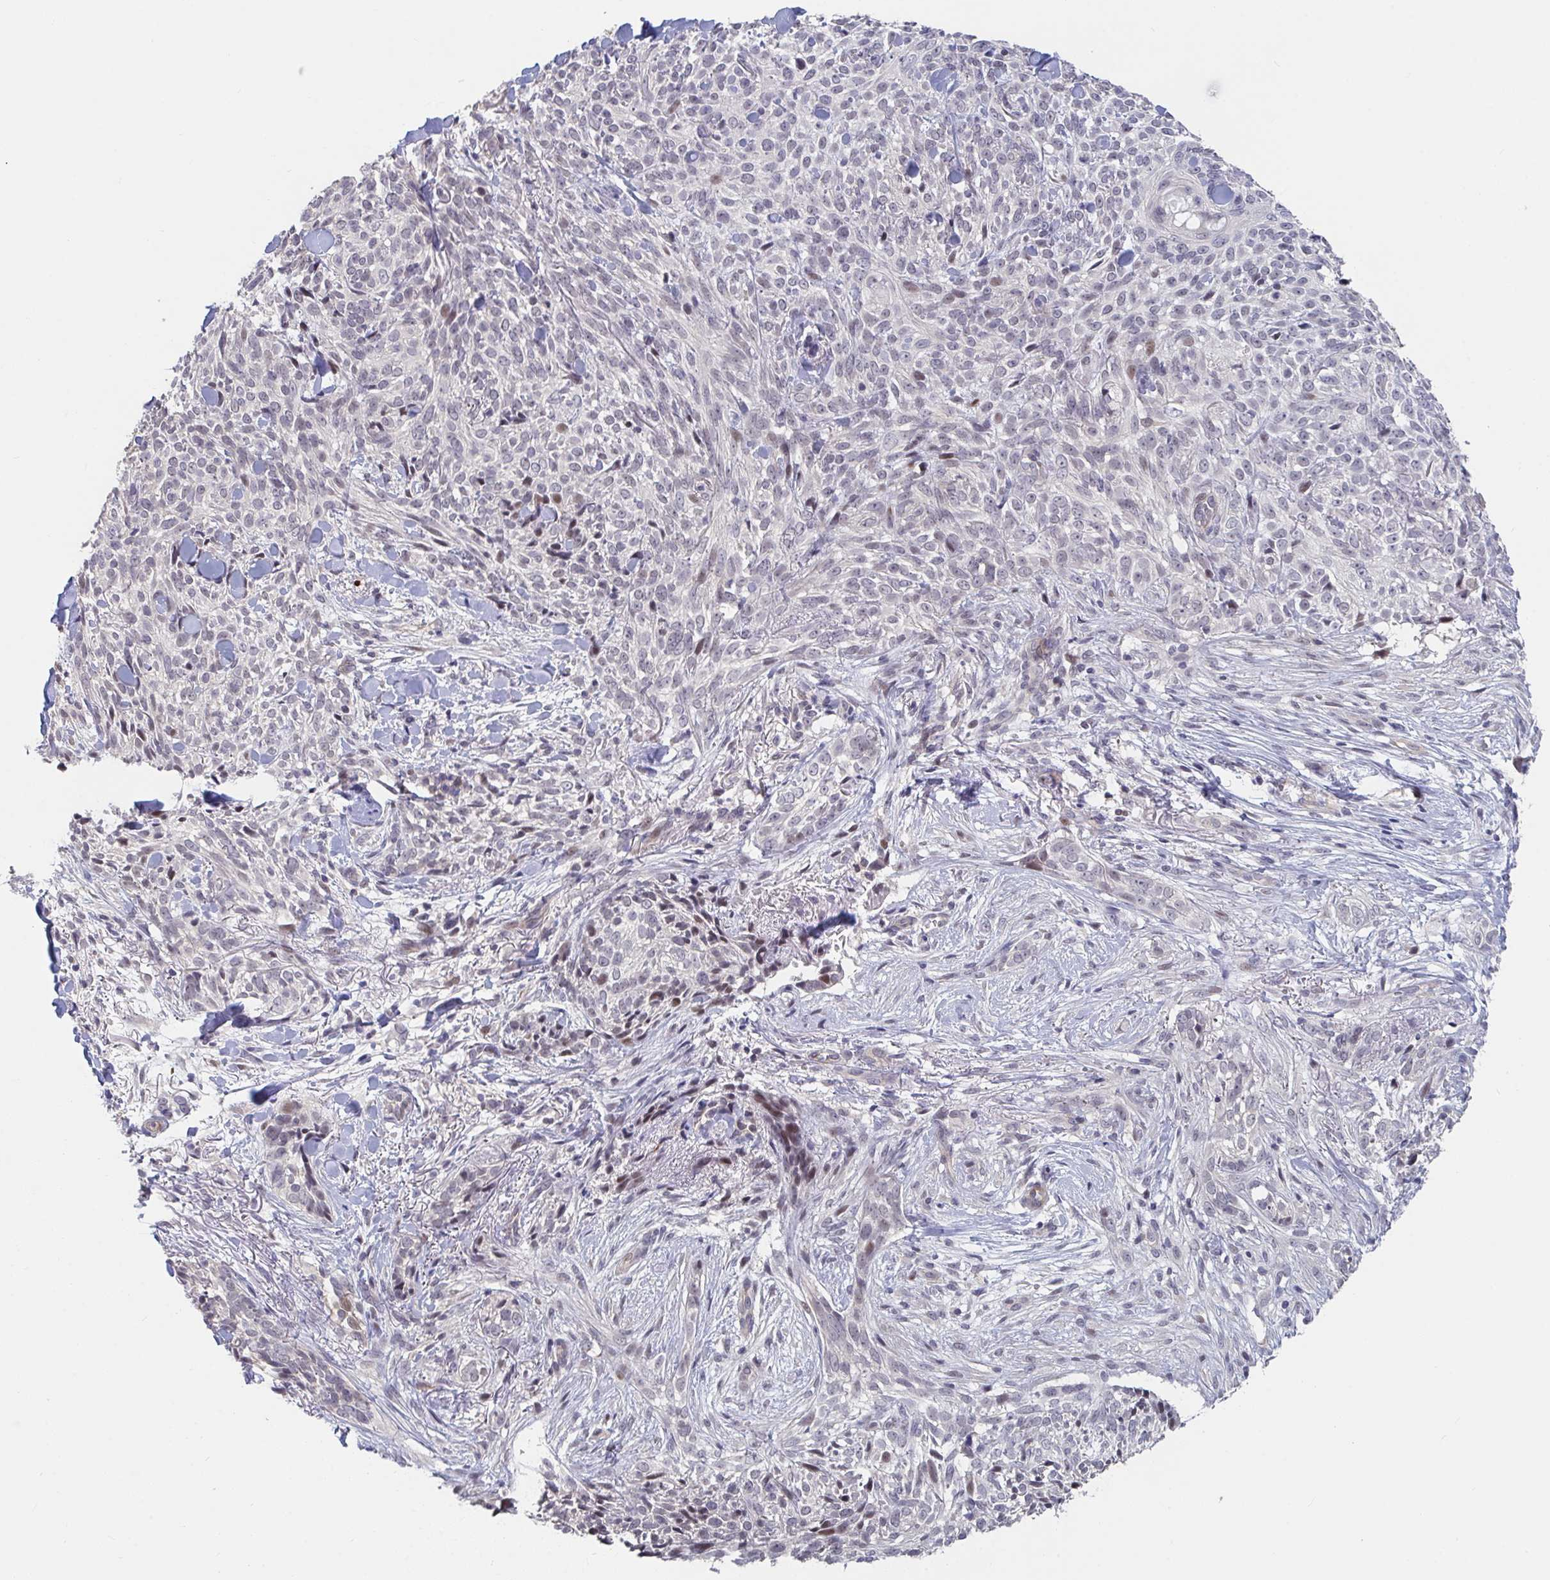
{"staining": {"intensity": "negative", "quantity": "none", "location": "none"}, "tissue": "skin cancer", "cell_type": "Tumor cells", "image_type": "cancer", "snomed": [{"axis": "morphology", "description": "Basal cell carcinoma"}, {"axis": "topography", "description": "Skin"}, {"axis": "topography", "description": "Skin of face"}], "caption": "This is a photomicrograph of IHC staining of skin basal cell carcinoma, which shows no staining in tumor cells.", "gene": "FAM156B", "patient": {"sex": "female", "age": 90}}